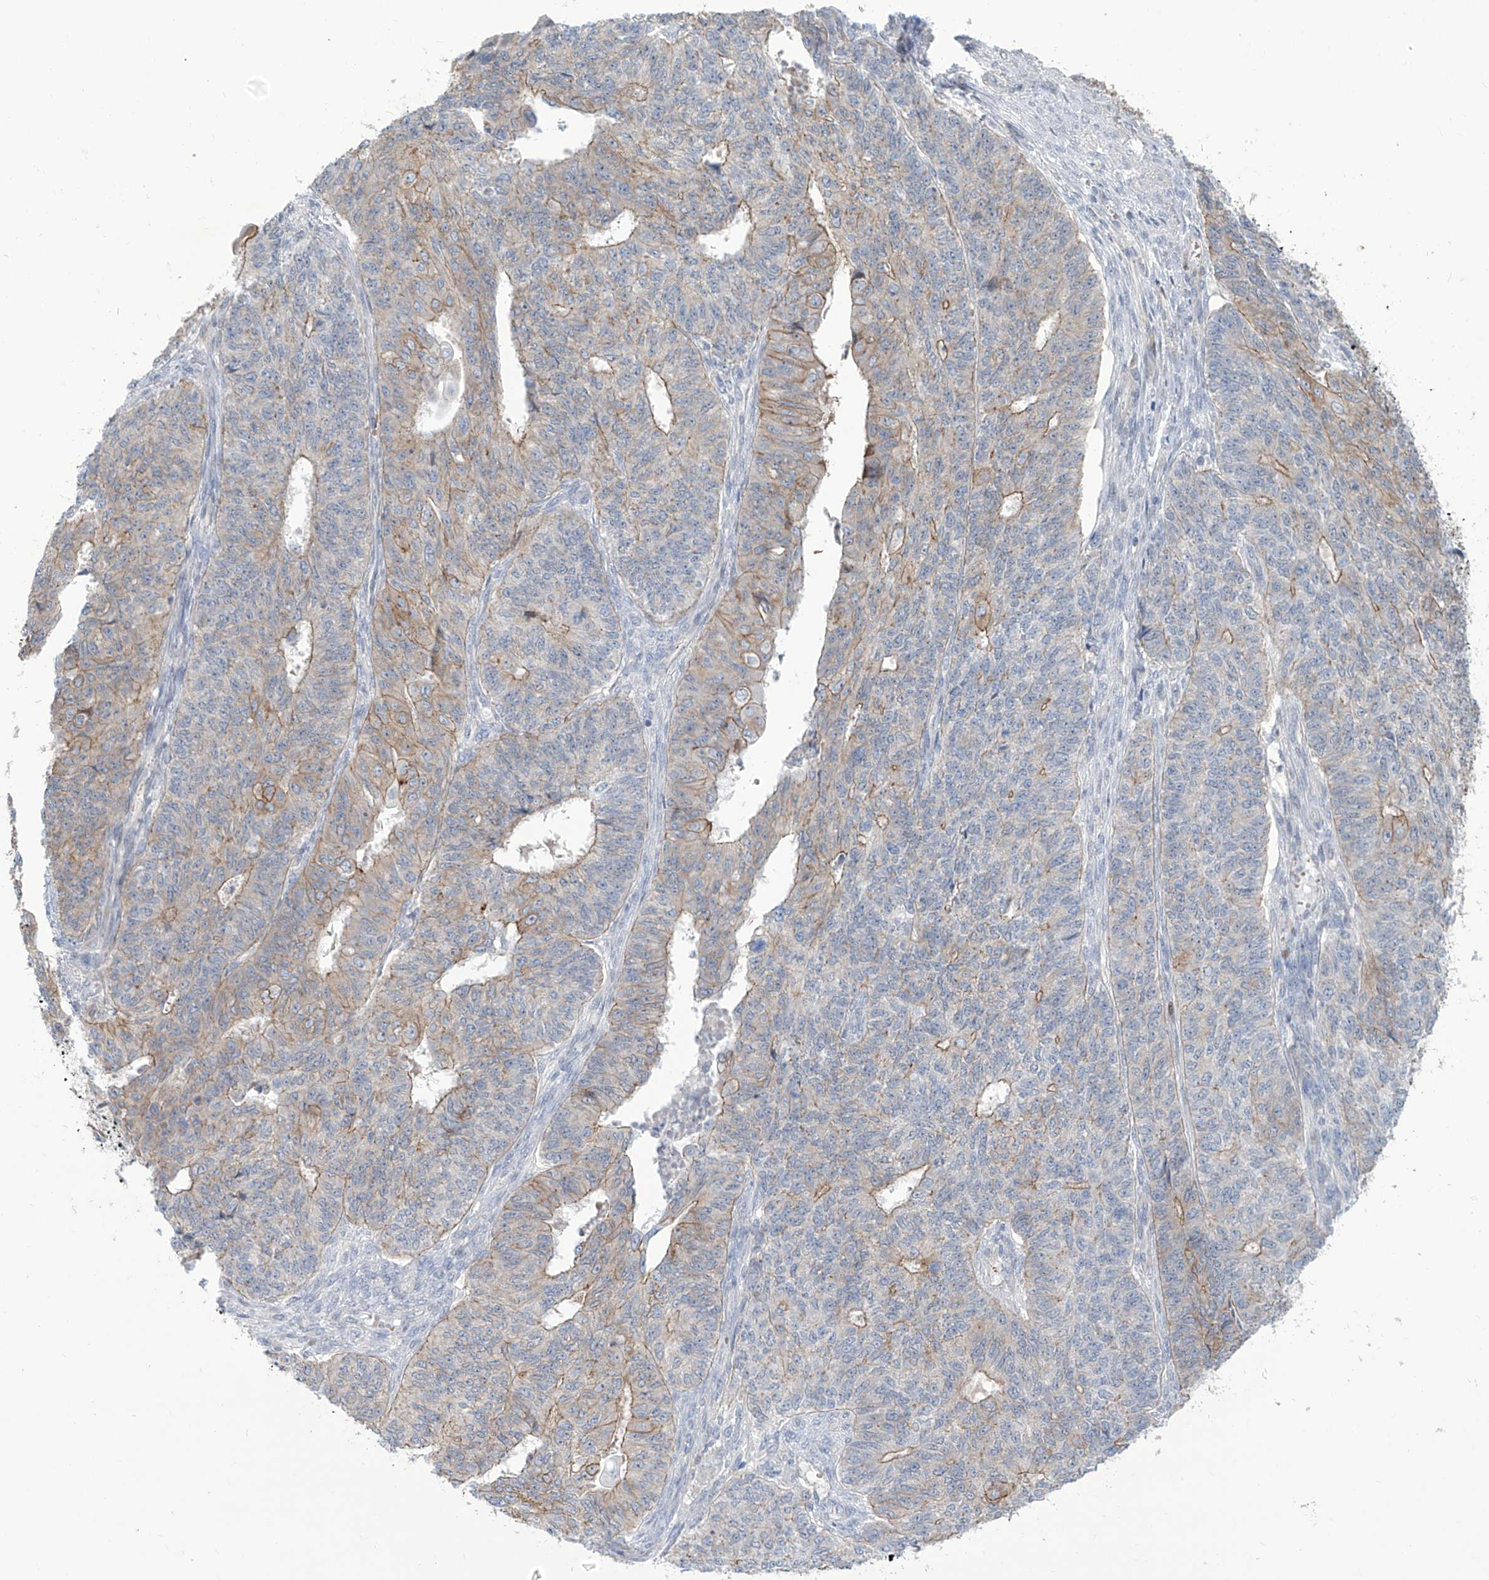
{"staining": {"intensity": "moderate", "quantity": "<25%", "location": "cytoplasmic/membranous"}, "tissue": "endometrial cancer", "cell_type": "Tumor cells", "image_type": "cancer", "snomed": [{"axis": "morphology", "description": "Adenocarcinoma, NOS"}, {"axis": "topography", "description": "Endometrium"}], "caption": "This is an image of IHC staining of adenocarcinoma (endometrial), which shows moderate expression in the cytoplasmic/membranous of tumor cells.", "gene": "LRRC1", "patient": {"sex": "female", "age": 32}}